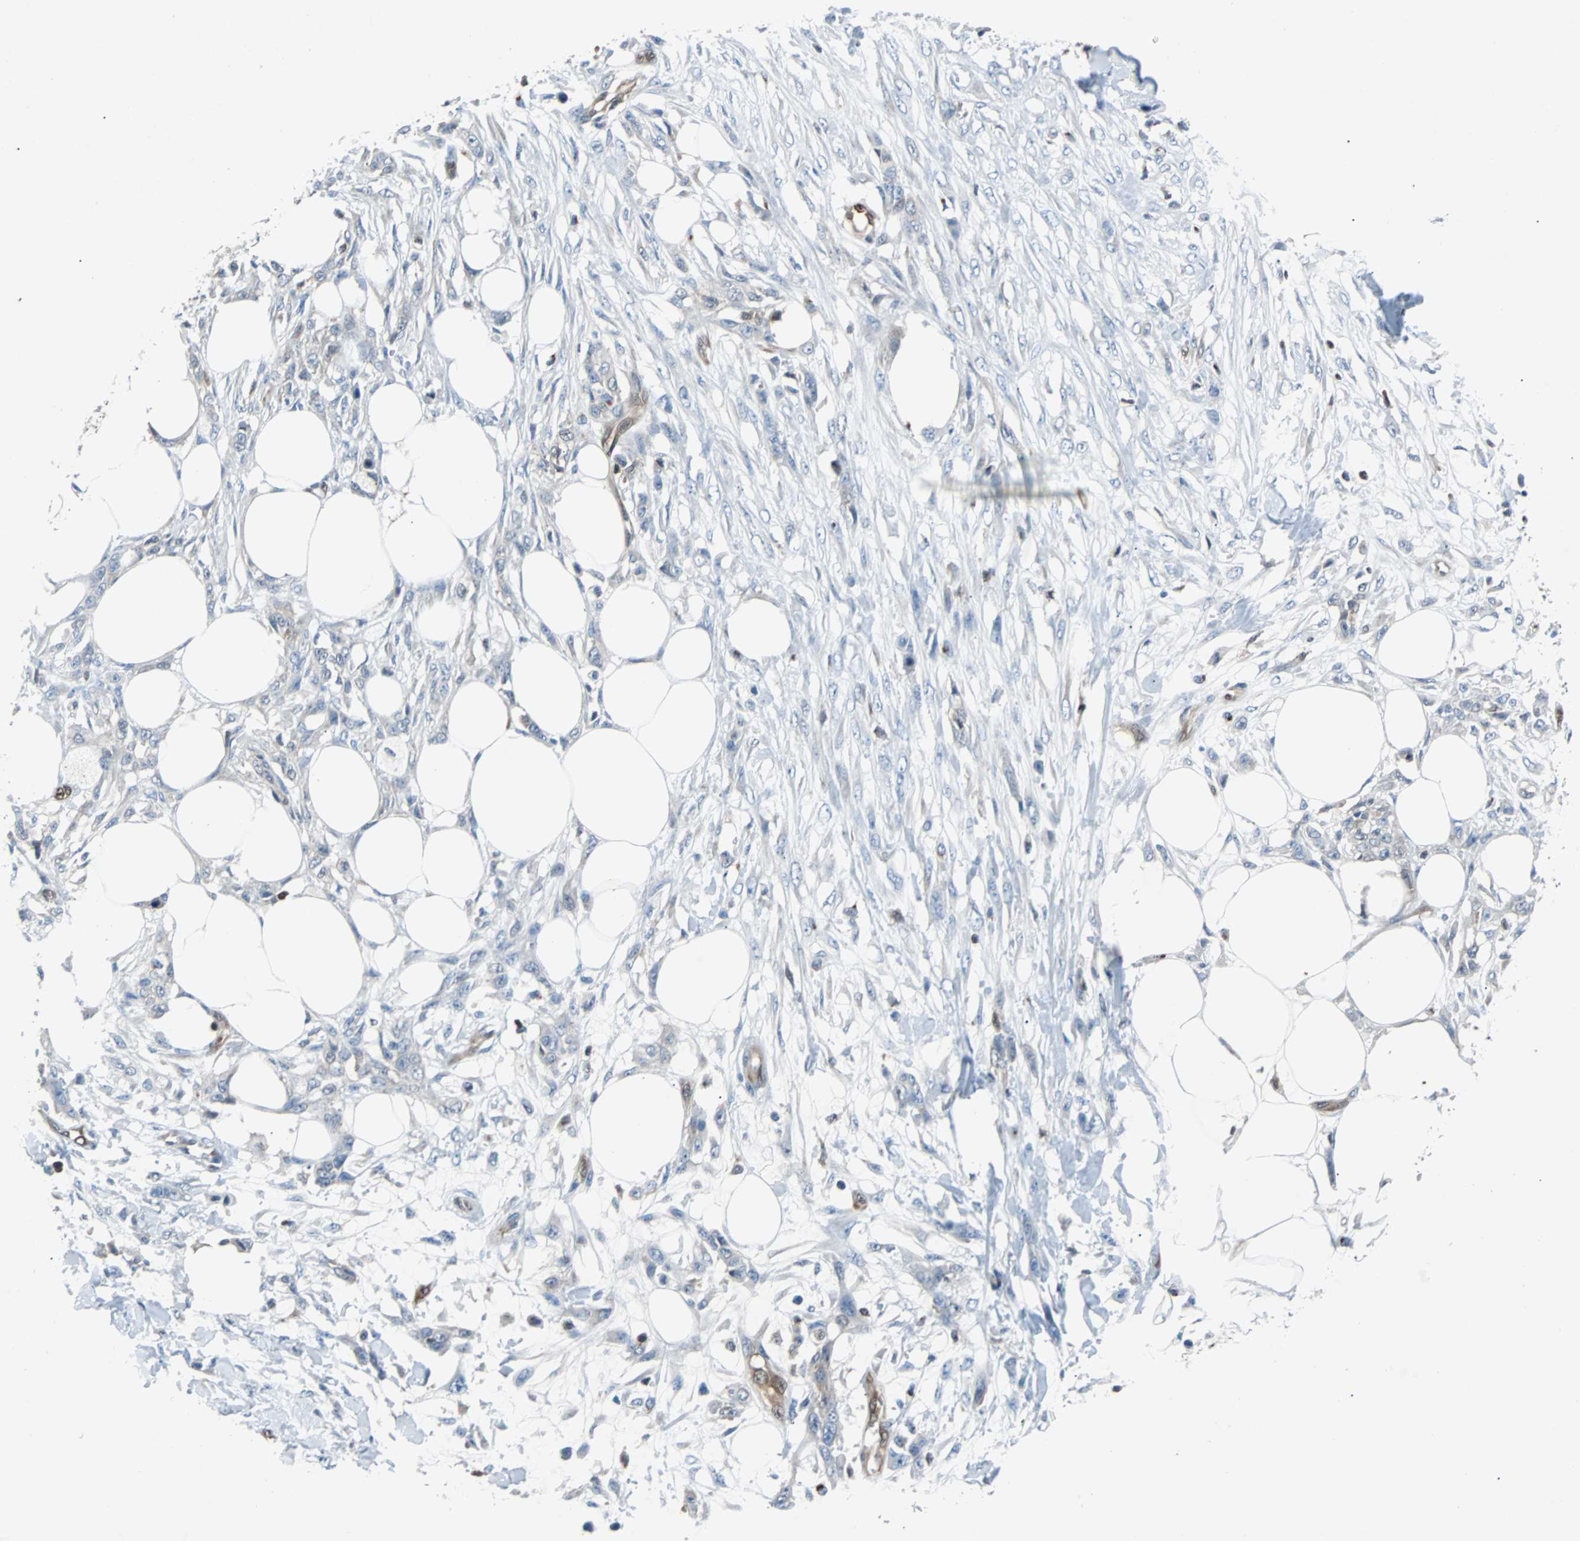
{"staining": {"intensity": "negative", "quantity": "none", "location": "none"}, "tissue": "skin cancer", "cell_type": "Tumor cells", "image_type": "cancer", "snomed": [{"axis": "morphology", "description": "Squamous cell carcinoma, NOS"}, {"axis": "topography", "description": "Skin"}], "caption": "Squamous cell carcinoma (skin) stained for a protein using IHC reveals no staining tumor cells.", "gene": "MAP2K6", "patient": {"sex": "female", "age": 59}}